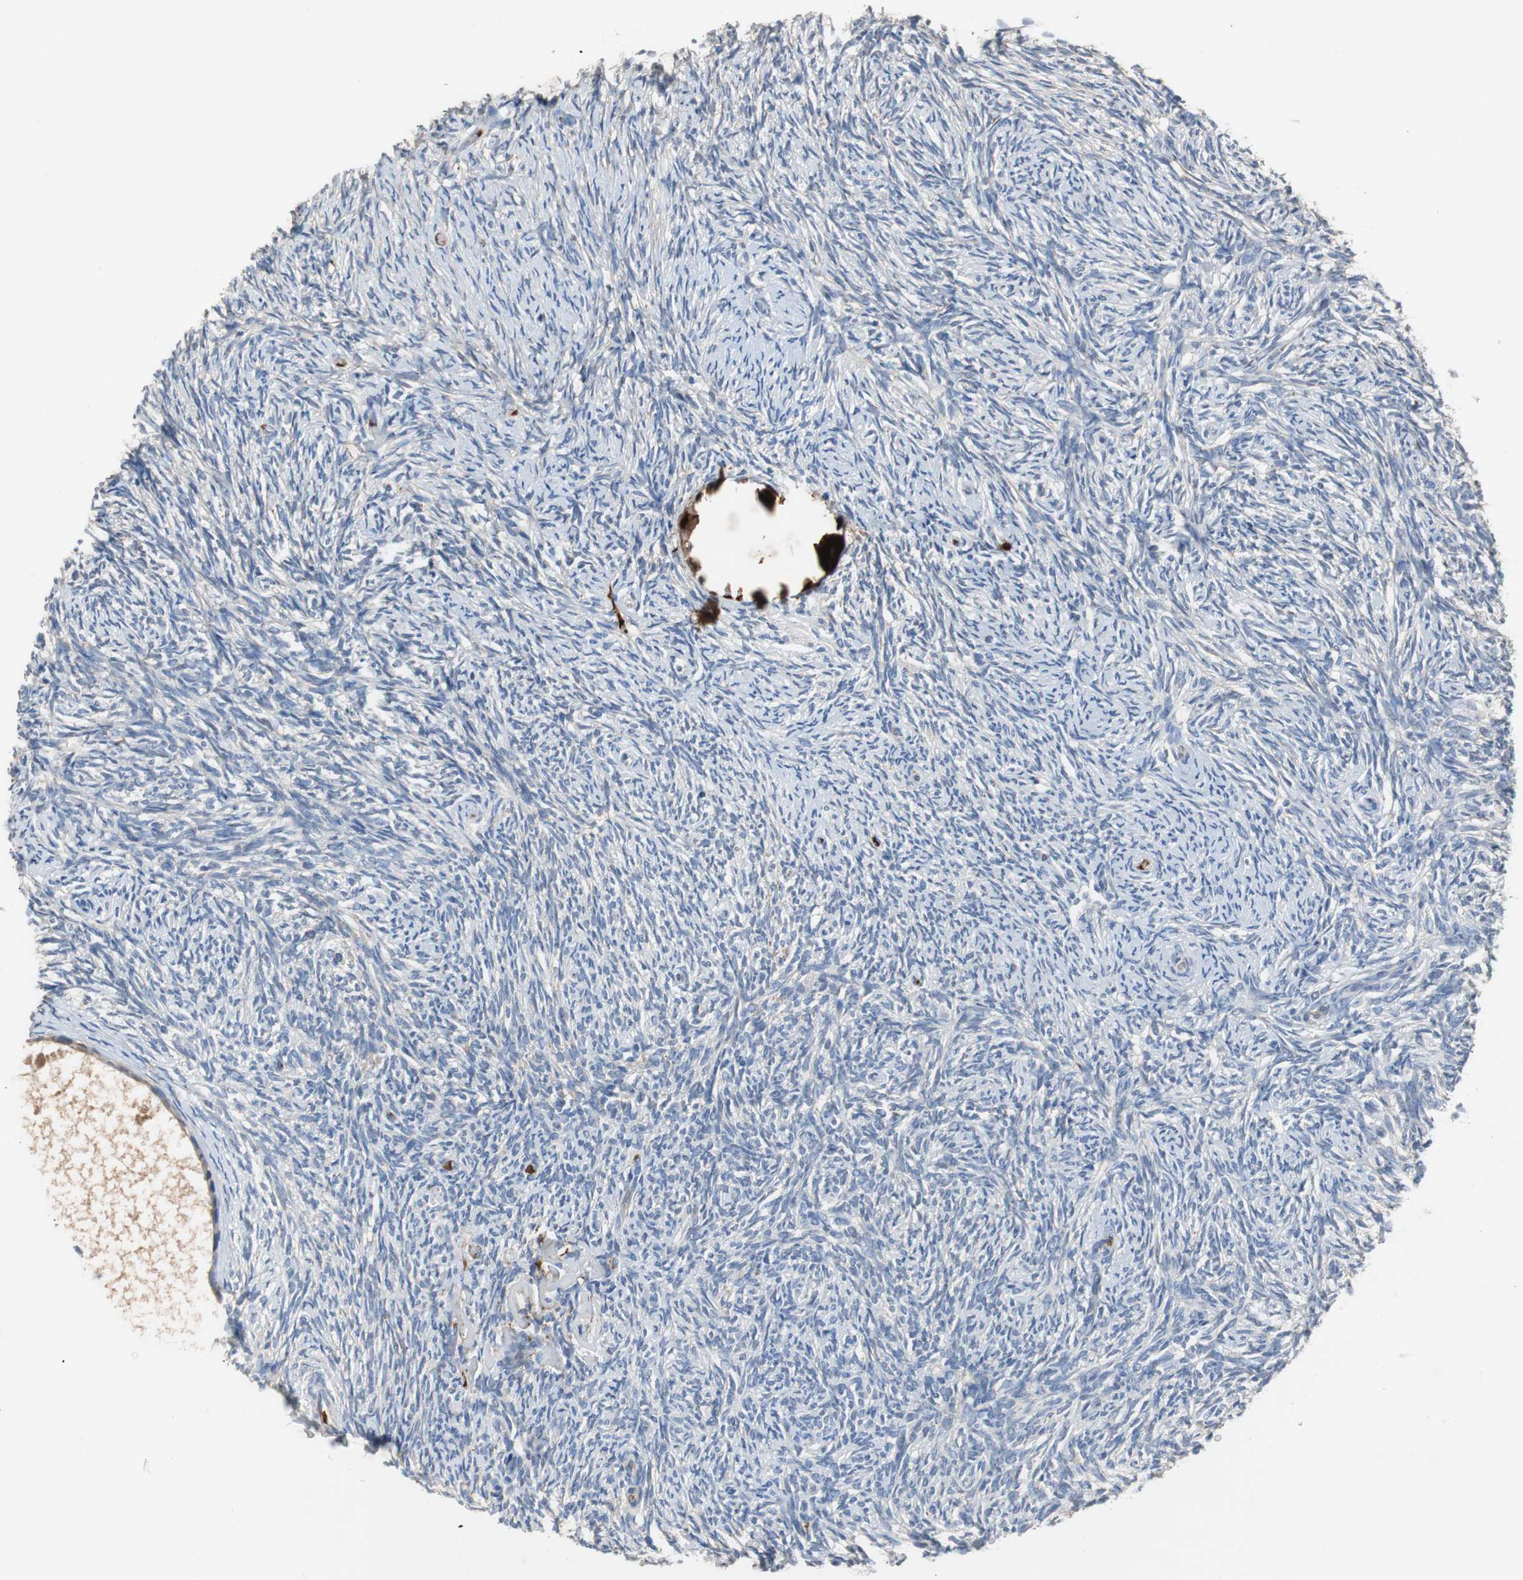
{"staining": {"intensity": "negative", "quantity": "none", "location": "none"}, "tissue": "ovary", "cell_type": "Ovarian stroma cells", "image_type": "normal", "snomed": [{"axis": "morphology", "description": "Normal tissue, NOS"}, {"axis": "topography", "description": "Ovary"}], "caption": "Immunohistochemistry photomicrograph of normal human ovary stained for a protein (brown), which demonstrates no staining in ovarian stroma cells. The staining was performed using DAB (3,3'-diaminobenzidine) to visualize the protein expression in brown, while the nuclei were stained in blue with hematoxylin (Magnification: 20x).", "gene": "SORT1", "patient": {"sex": "female", "age": 60}}